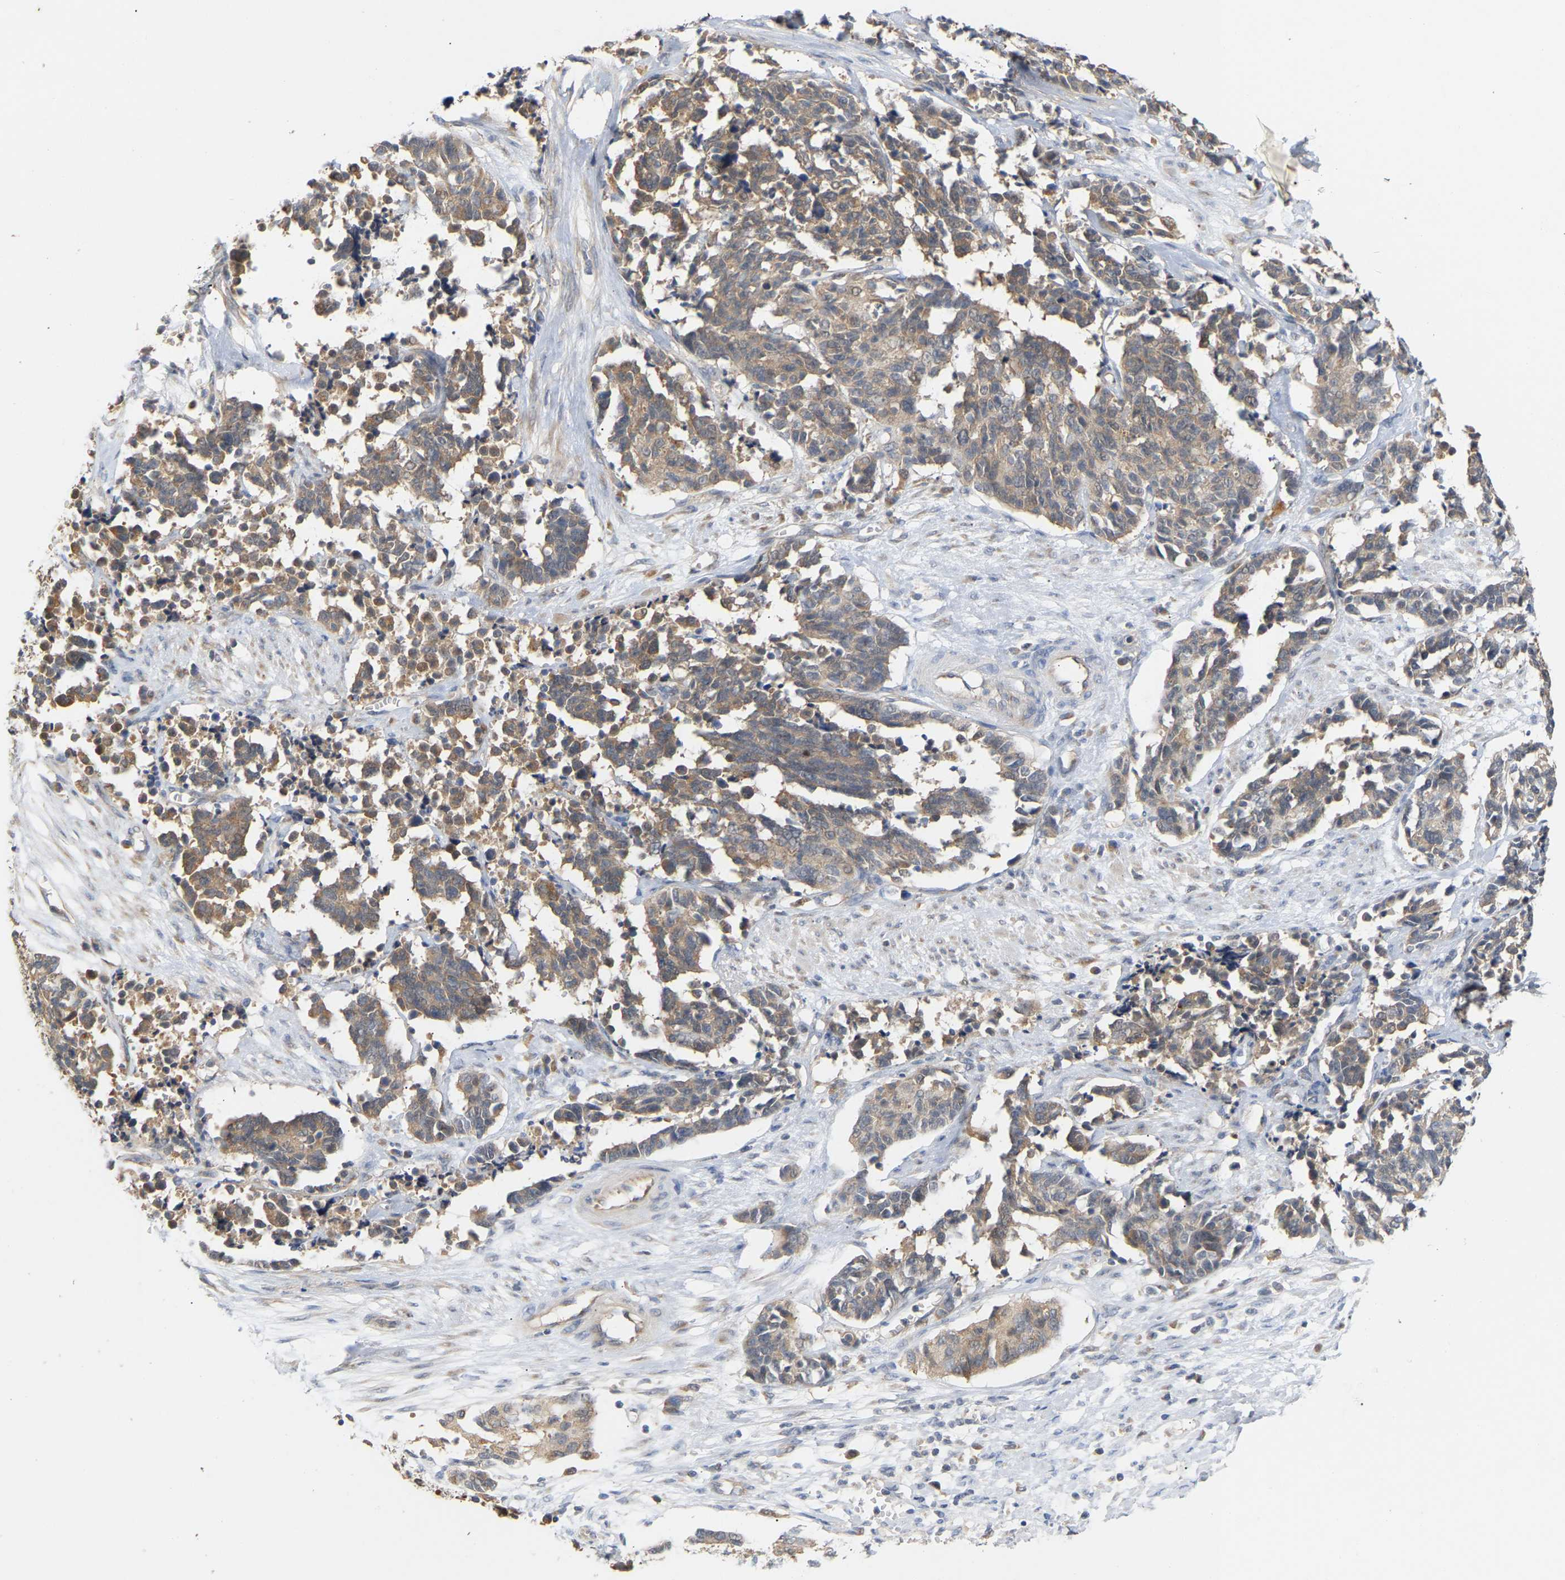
{"staining": {"intensity": "moderate", "quantity": "25%-75%", "location": "cytoplasmic/membranous"}, "tissue": "cervical cancer", "cell_type": "Tumor cells", "image_type": "cancer", "snomed": [{"axis": "morphology", "description": "Squamous cell carcinoma, NOS"}, {"axis": "topography", "description": "Cervix"}], "caption": "The histopathology image displays immunohistochemical staining of cervical cancer (squamous cell carcinoma). There is moderate cytoplasmic/membranous positivity is identified in approximately 25%-75% of tumor cells.", "gene": "TPMT", "patient": {"sex": "female", "age": 35}}